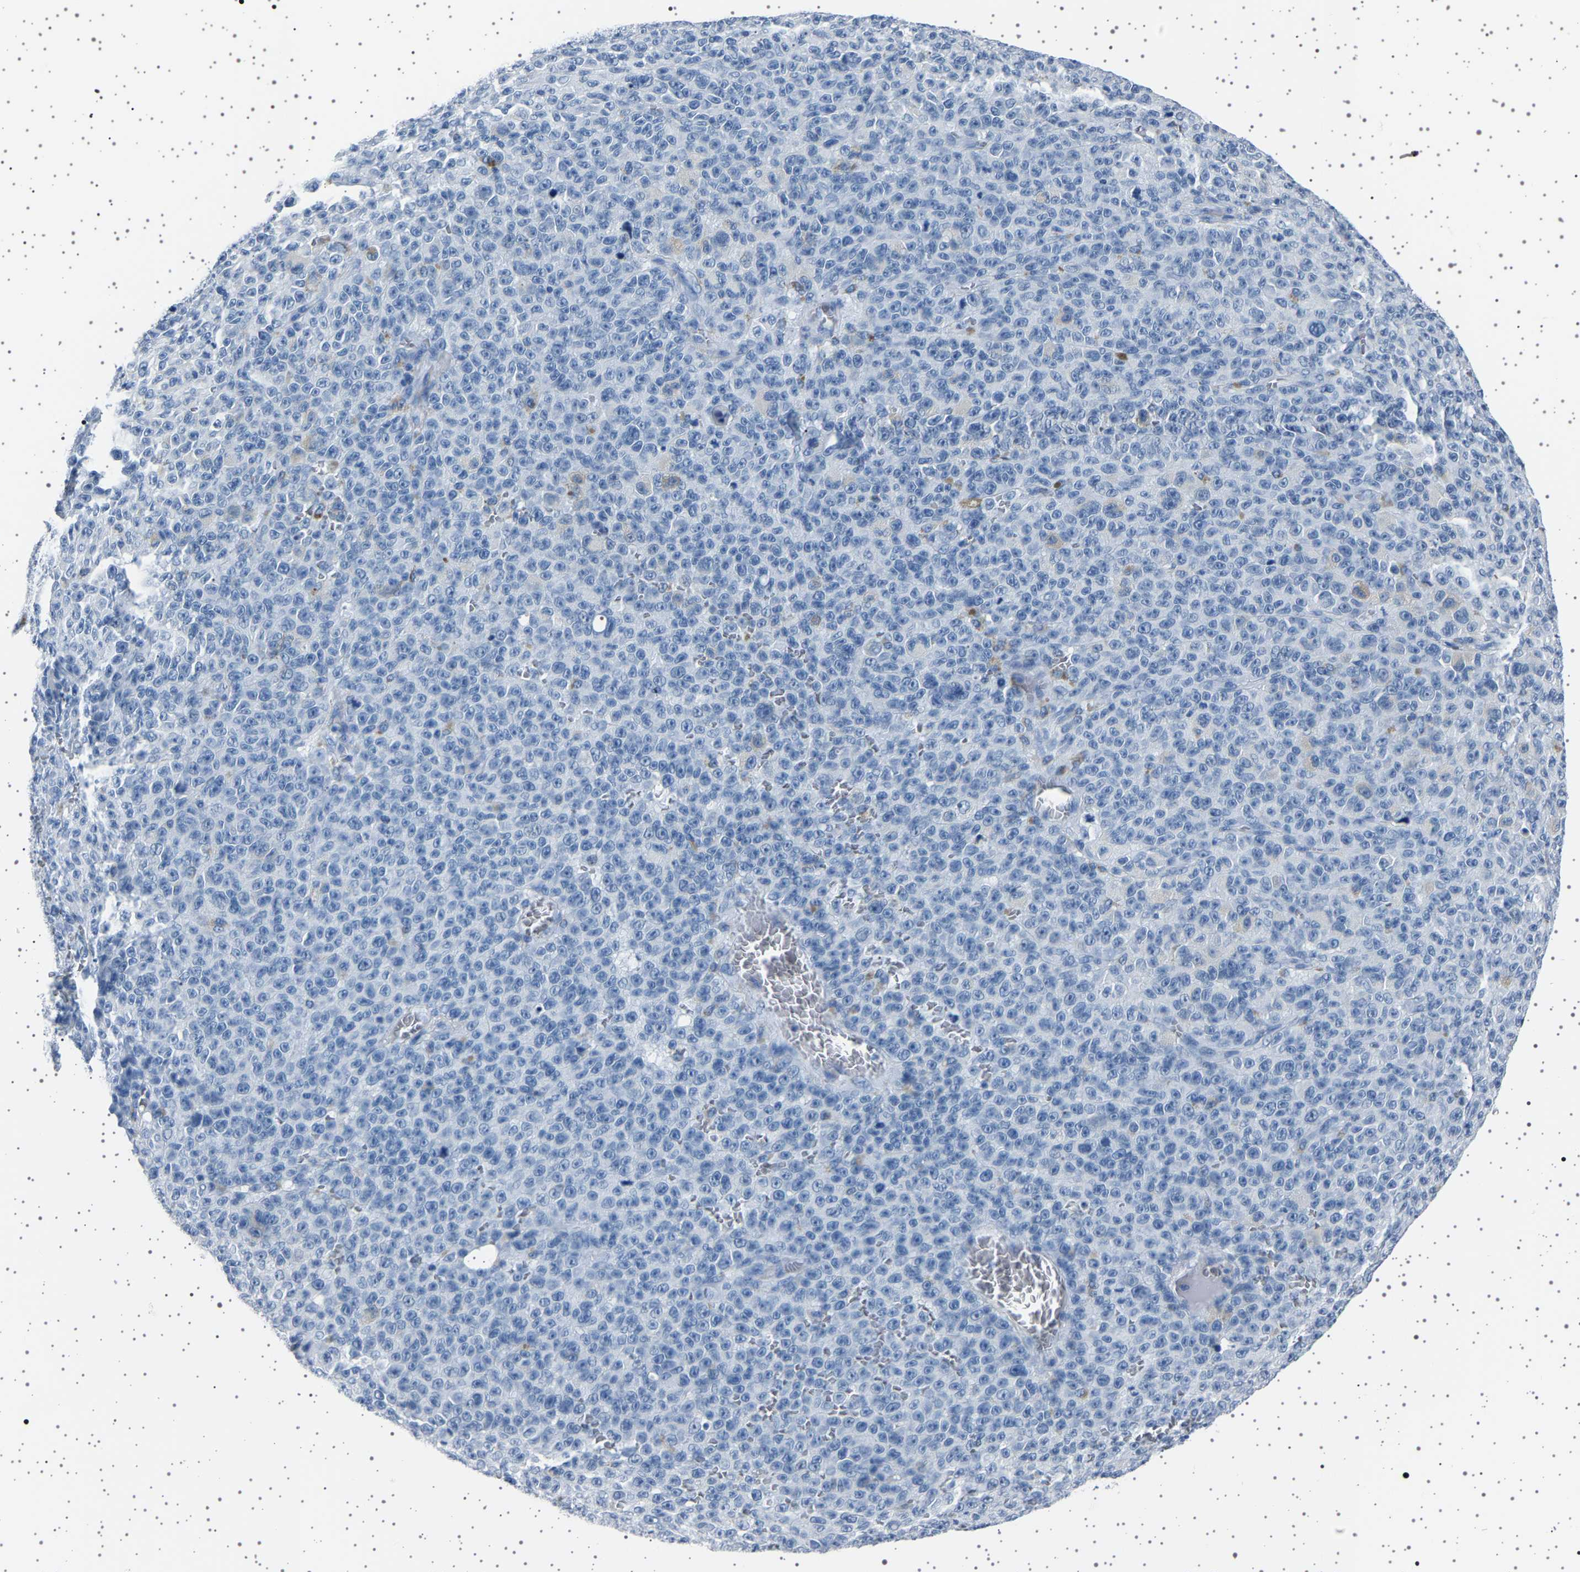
{"staining": {"intensity": "negative", "quantity": "none", "location": "none"}, "tissue": "melanoma", "cell_type": "Tumor cells", "image_type": "cancer", "snomed": [{"axis": "morphology", "description": "Malignant melanoma, NOS"}, {"axis": "topography", "description": "Skin"}], "caption": "This is a micrograph of immunohistochemistry staining of melanoma, which shows no staining in tumor cells.", "gene": "TFF3", "patient": {"sex": "female", "age": 82}}